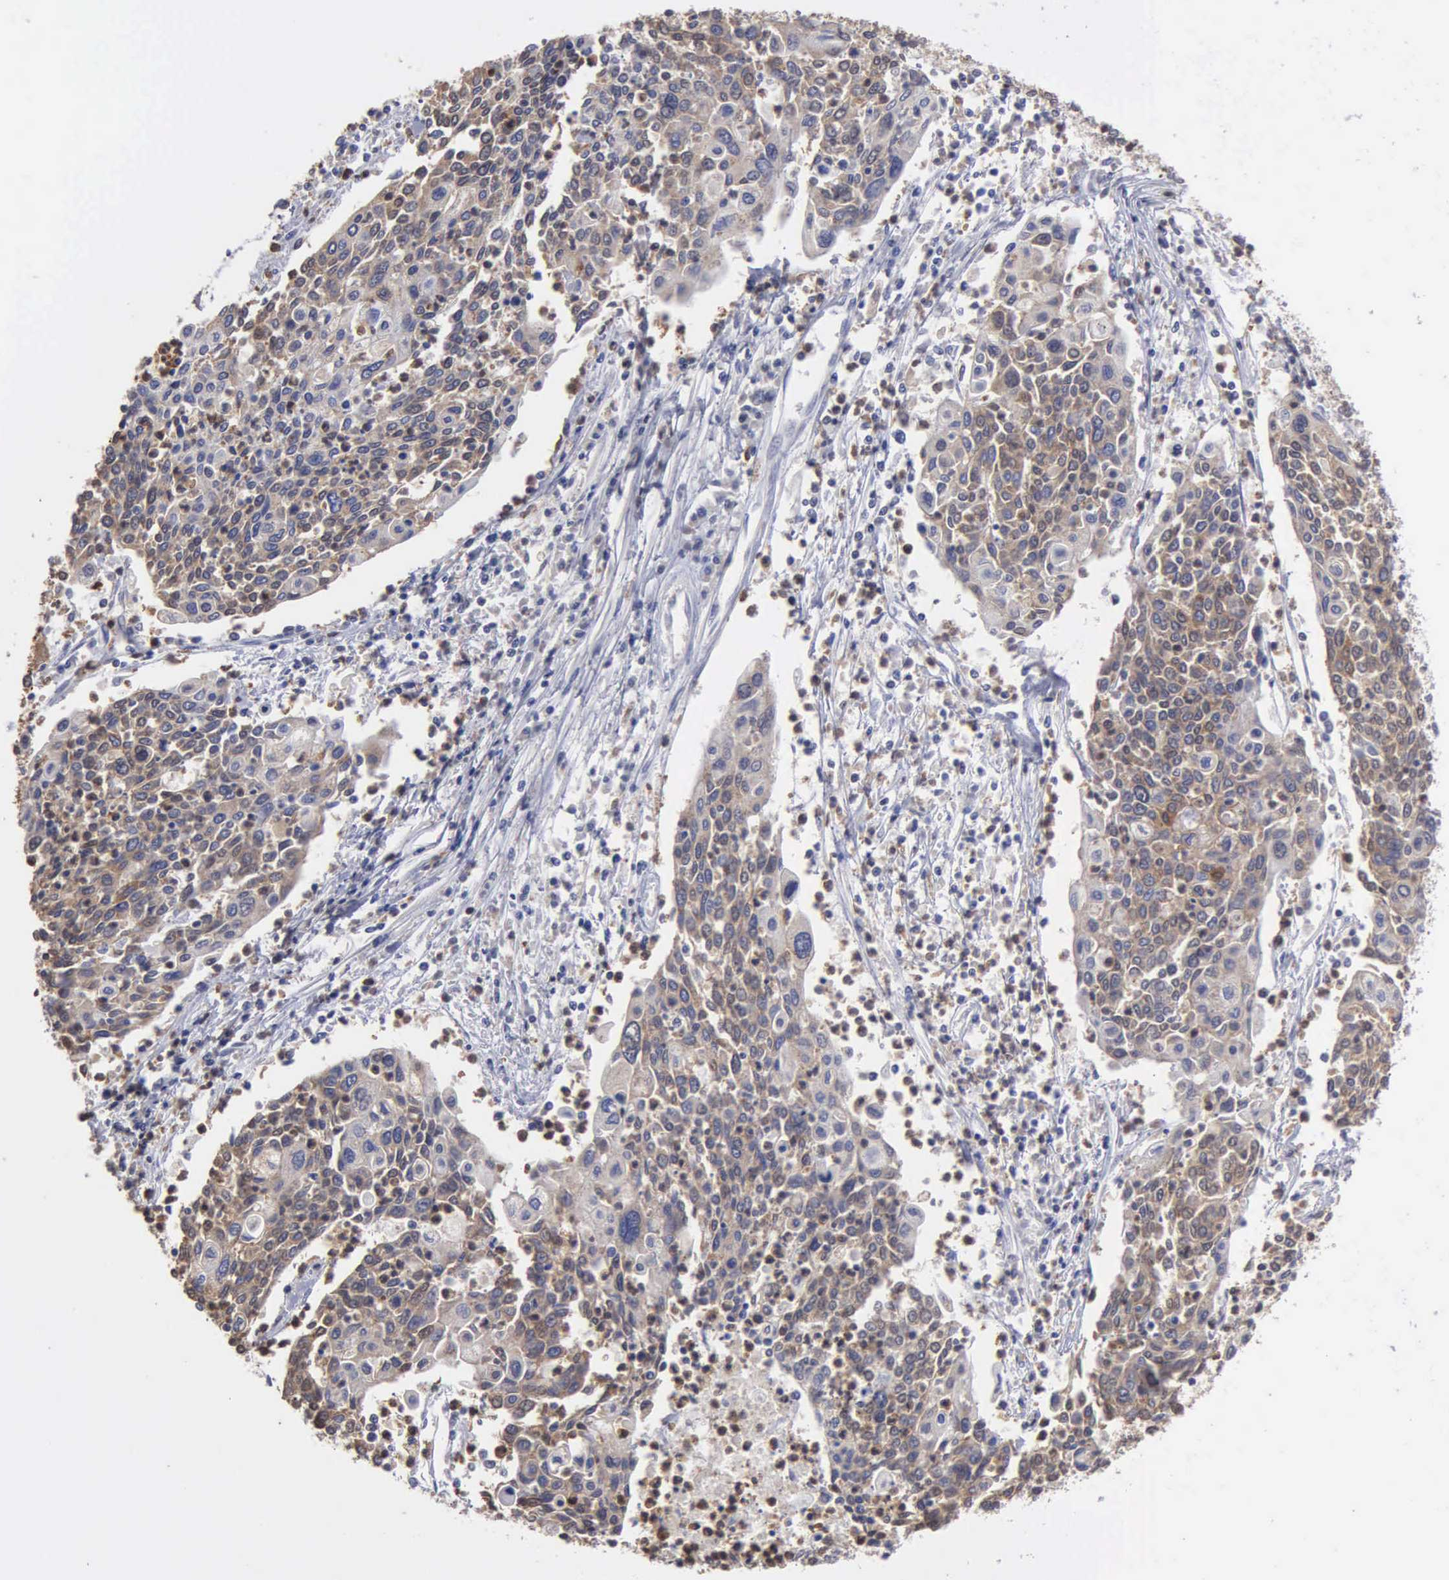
{"staining": {"intensity": "weak", "quantity": ">75%", "location": "cytoplasmic/membranous"}, "tissue": "cervical cancer", "cell_type": "Tumor cells", "image_type": "cancer", "snomed": [{"axis": "morphology", "description": "Squamous cell carcinoma, NOS"}, {"axis": "topography", "description": "Cervix"}], "caption": "This micrograph shows IHC staining of cervical cancer (squamous cell carcinoma), with low weak cytoplasmic/membranous positivity in about >75% of tumor cells.", "gene": "G6PD", "patient": {"sex": "female", "age": 40}}